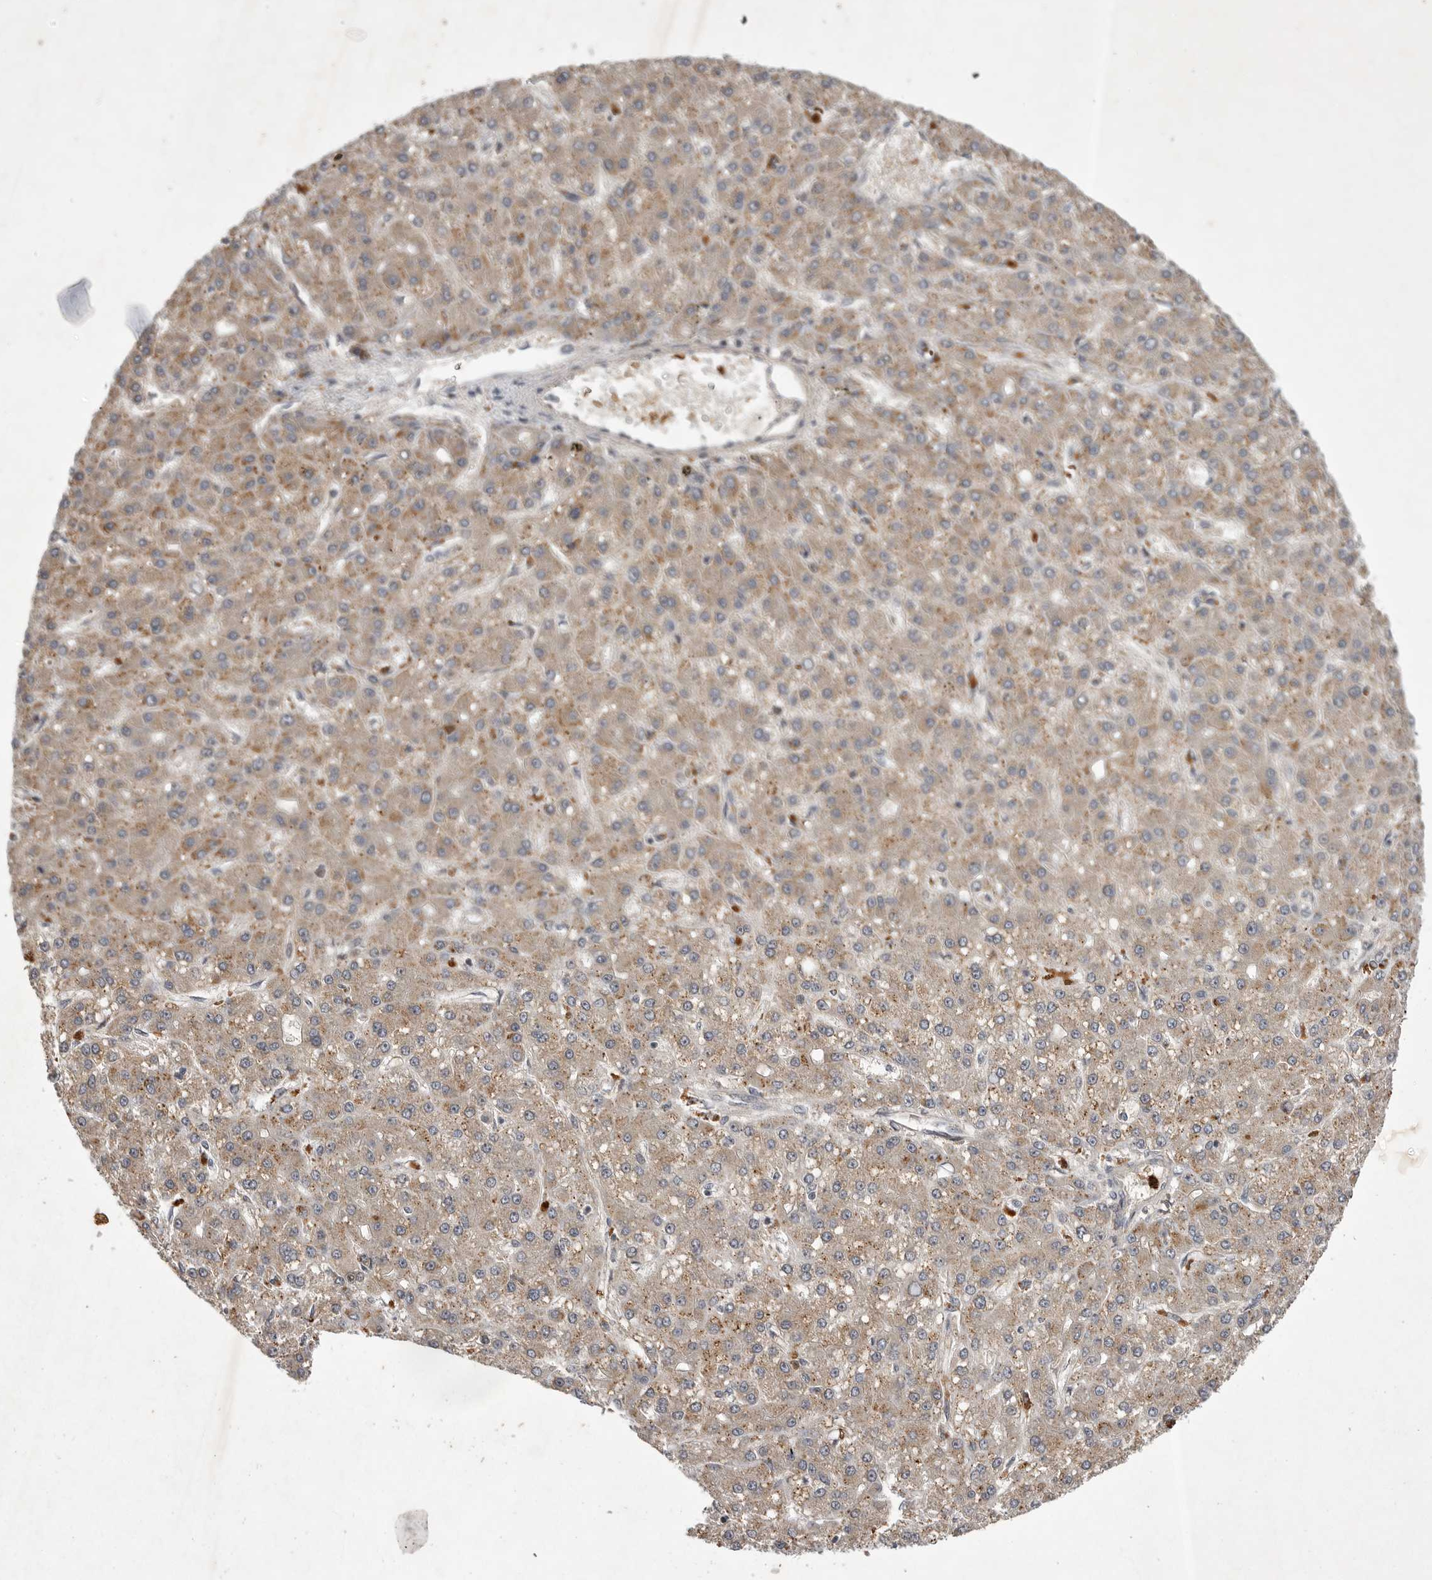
{"staining": {"intensity": "weak", "quantity": ">75%", "location": "cytoplasmic/membranous"}, "tissue": "liver cancer", "cell_type": "Tumor cells", "image_type": "cancer", "snomed": [{"axis": "morphology", "description": "Carcinoma, Hepatocellular, NOS"}, {"axis": "topography", "description": "Liver"}], "caption": "Immunohistochemistry image of neoplastic tissue: human liver cancer (hepatocellular carcinoma) stained using immunohistochemistry demonstrates low levels of weak protein expression localized specifically in the cytoplasmic/membranous of tumor cells, appearing as a cytoplasmic/membranous brown color.", "gene": "UBE3D", "patient": {"sex": "male", "age": 67}}